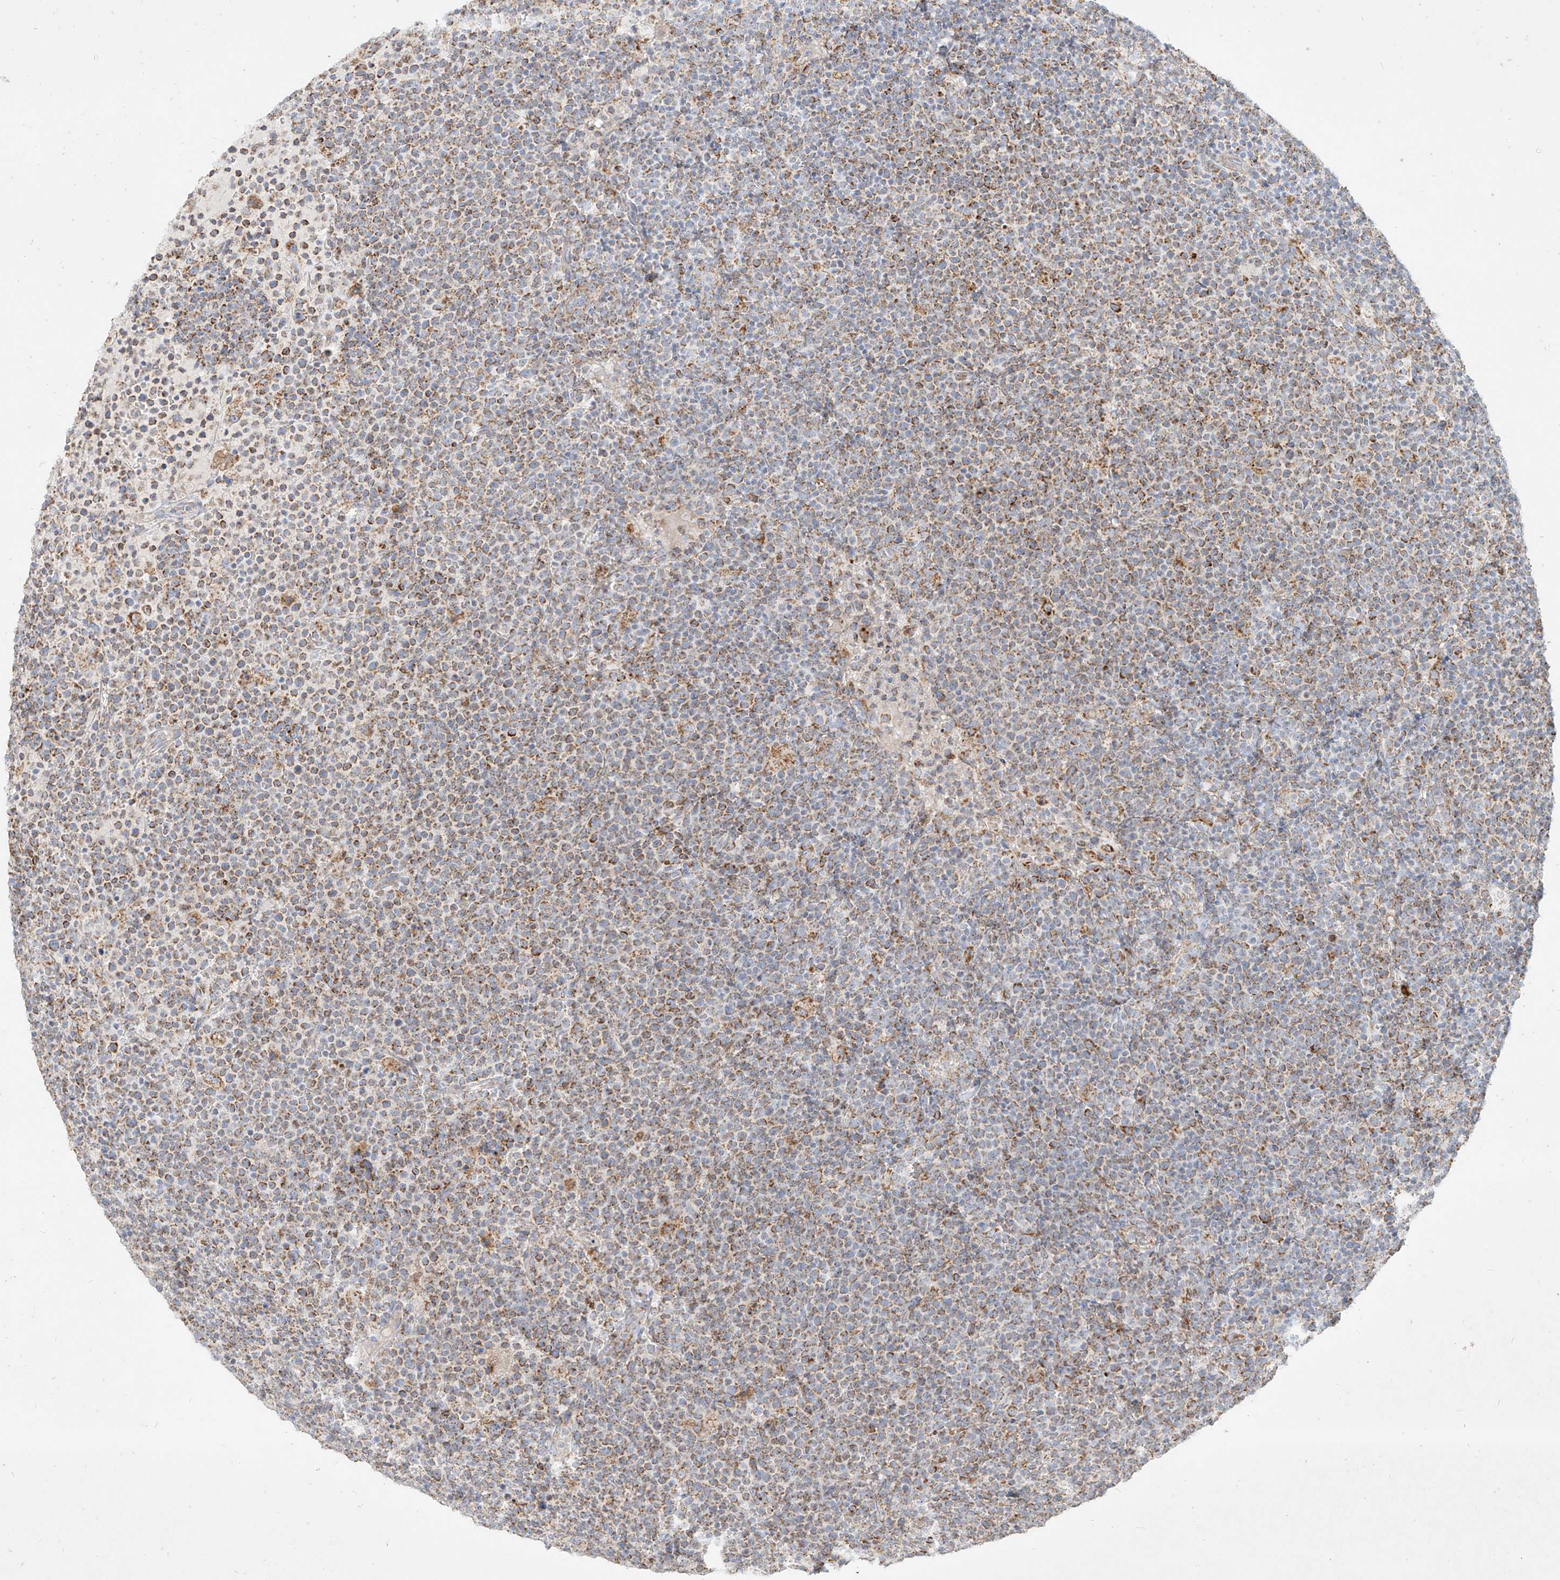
{"staining": {"intensity": "moderate", "quantity": "25%-75%", "location": "cytoplasmic/membranous"}, "tissue": "lymphoma", "cell_type": "Tumor cells", "image_type": "cancer", "snomed": [{"axis": "morphology", "description": "Malignant lymphoma, non-Hodgkin's type, High grade"}, {"axis": "topography", "description": "Lymph node"}], "caption": "Immunohistochemistry (IHC) (DAB) staining of malignant lymphoma, non-Hodgkin's type (high-grade) shows moderate cytoplasmic/membranous protein staining in about 25%-75% of tumor cells.", "gene": "MTX2", "patient": {"sex": "male", "age": 61}}